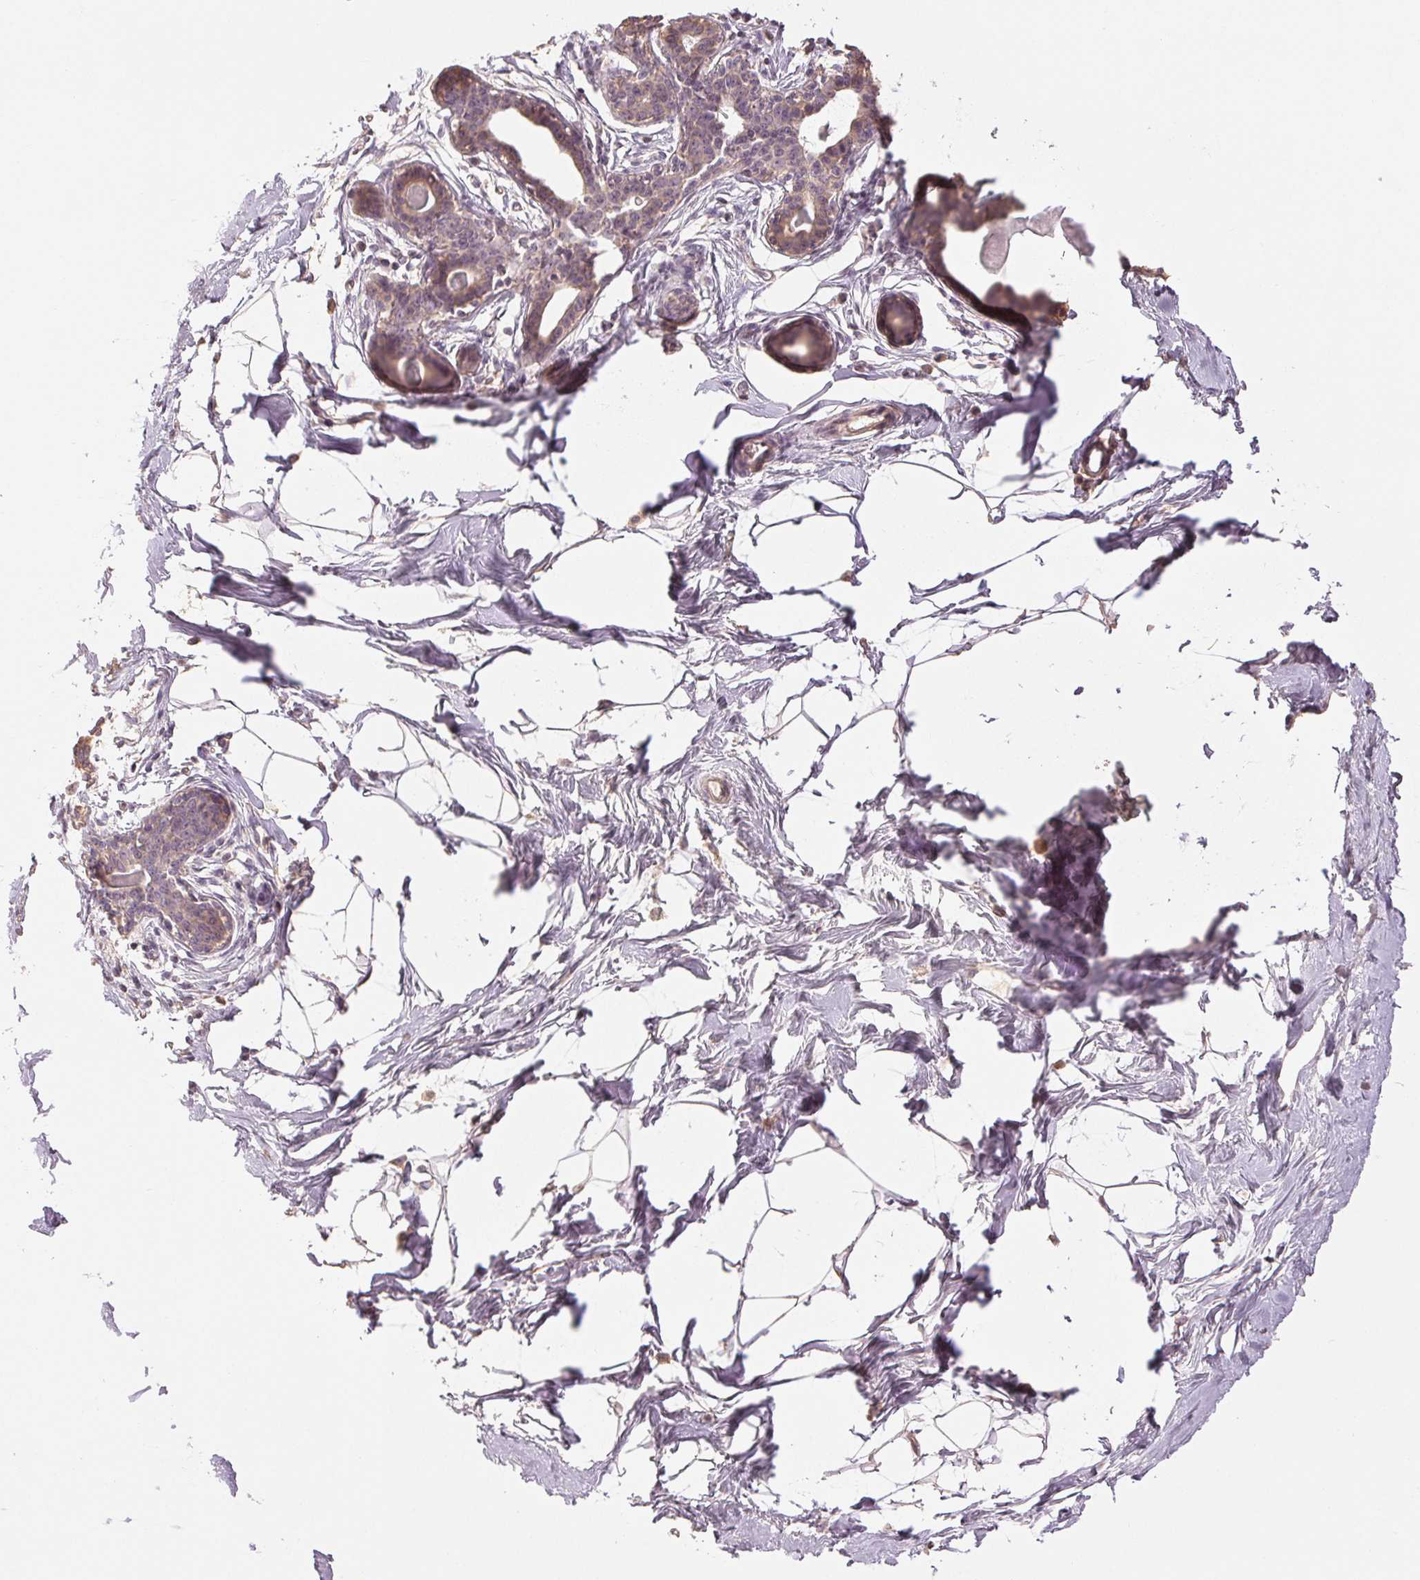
{"staining": {"intensity": "negative", "quantity": "none", "location": "none"}, "tissue": "breast", "cell_type": "Adipocytes", "image_type": "normal", "snomed": [{"axis": "morphology", "description": "Normal tissue, NOS"}, {"axis": "topography", "description": "Breast"}], "caption": "Micrograph shows no significant protein staining in adipocytes of unremarkable breast.", "gene": "COX14", "patient": {"sex": "female", "age": 45}}